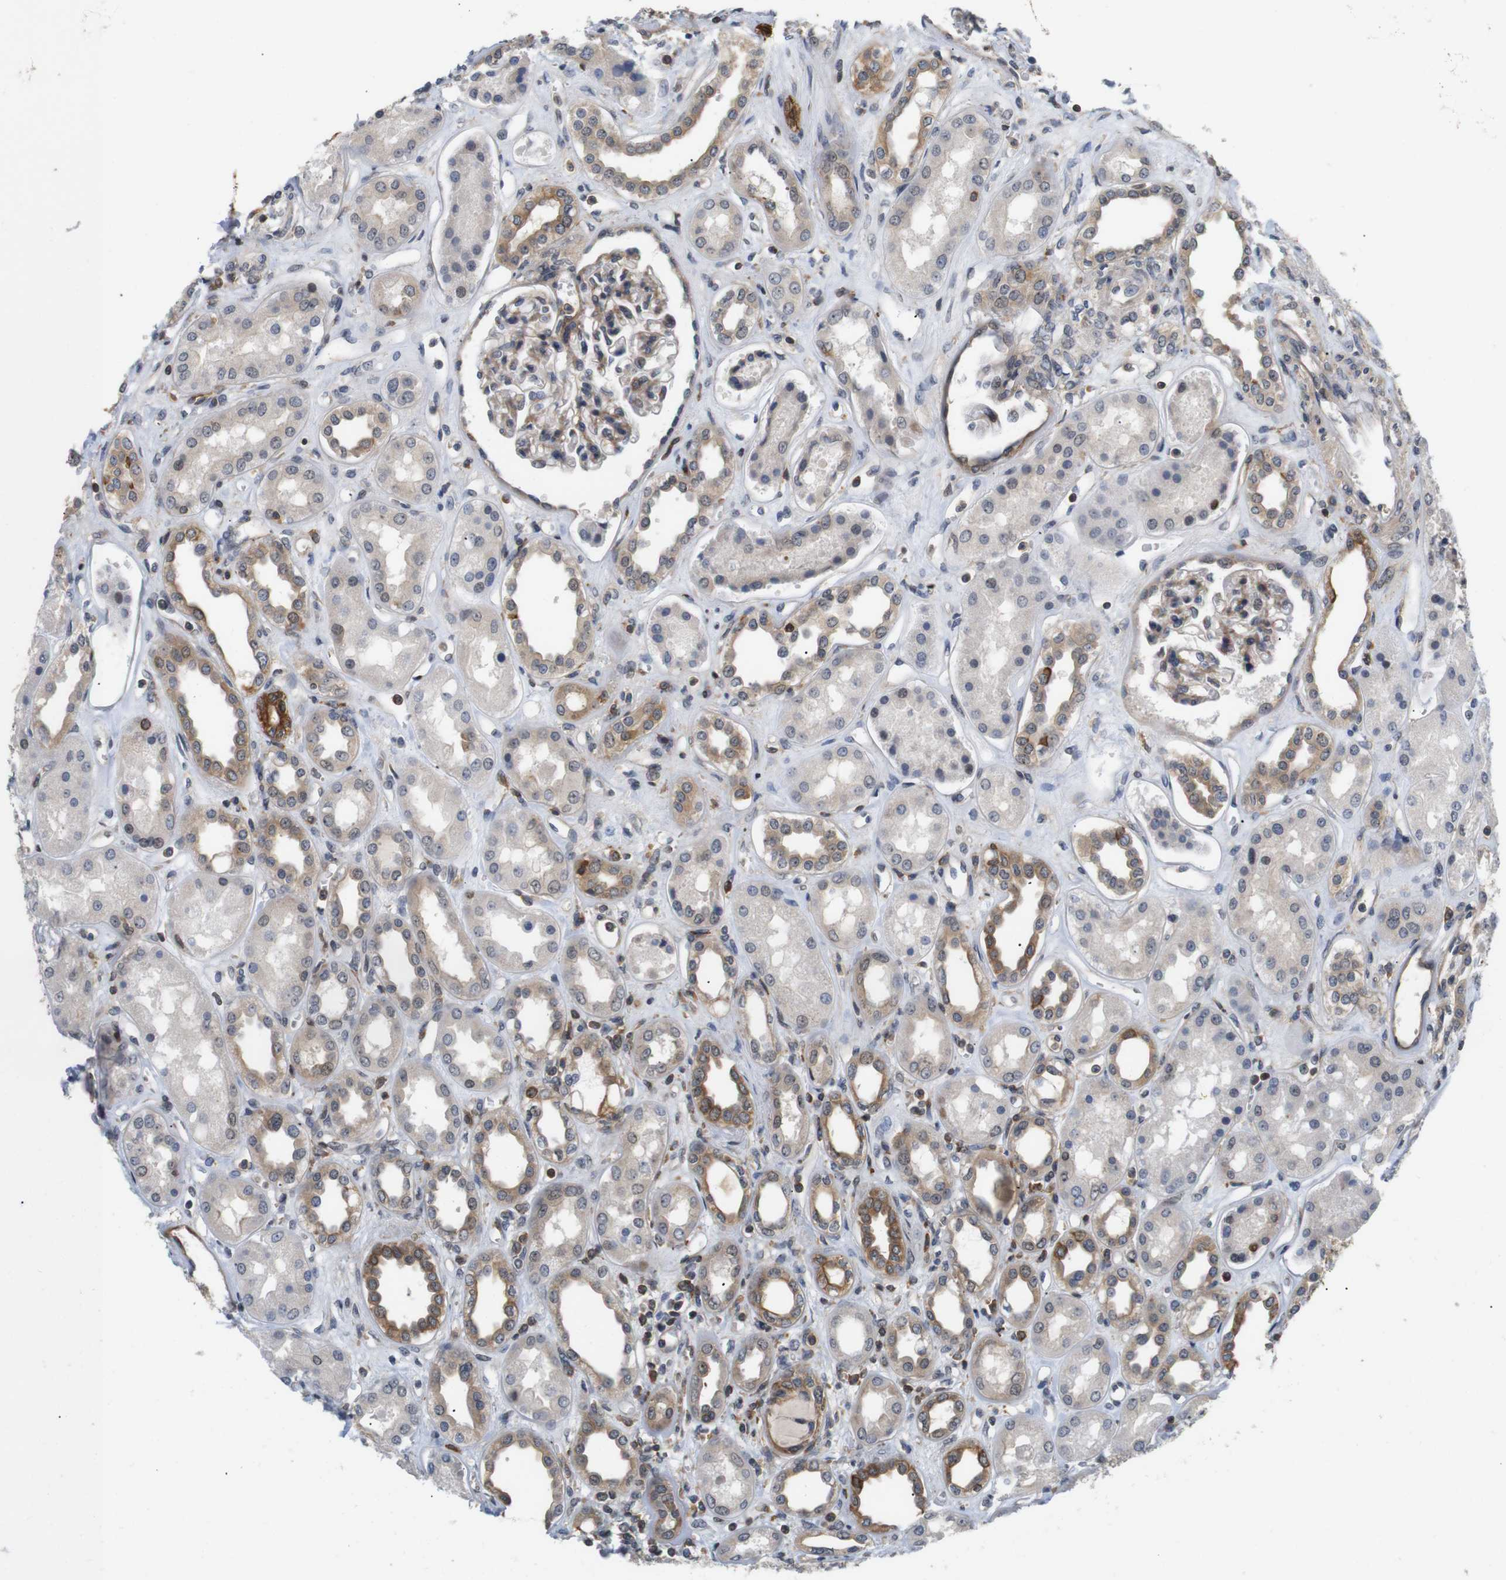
{"staining": {"intensity": "moderate", "quantity": "<25%", "location": "cytoplasmic/membranous"}, "tissue": "kidney", "cell_type": "Cells in glomeruli", "image_type": "normal", "snomed": [{"axis": "morphology", "description": "Normal tissue, NOS"}, {"axis": "topography", "description": "Kidney"}], "caption": "A brown stain shows moderate cytoplasmic/membranous staining of a protein in cells in glomeruli of benign human kidney.", "gene": "BRWD3", "patient": {"sex": "male", "age": 59}}